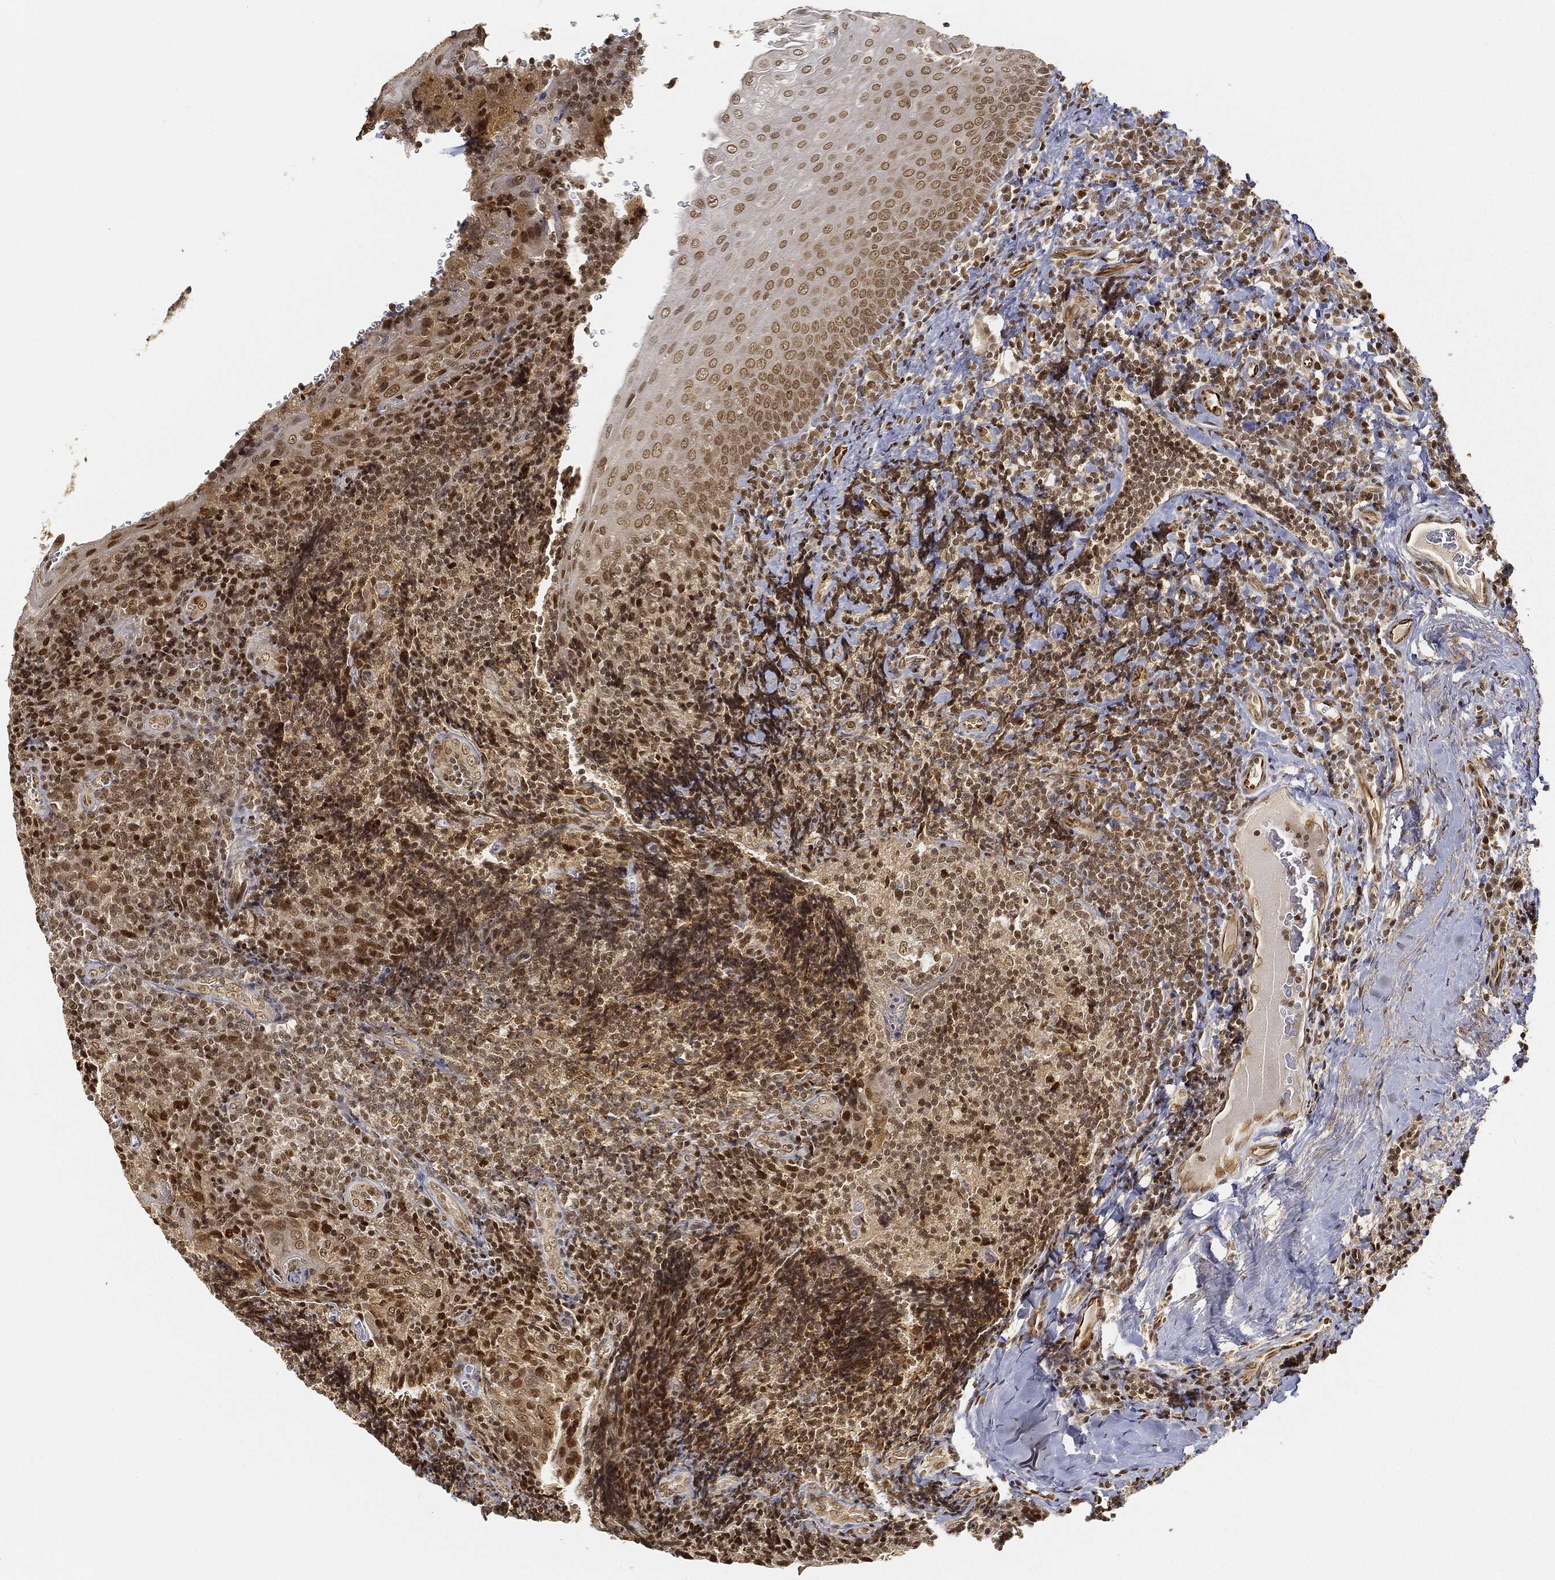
{"staining": {"intensity": "moderate", "quantity": ">75%", "location": "cytoplasmic/membranous,nuclear"}, "tissue": "tonsil", "cell_type": "Germinal center cells", "image_type": "normal", "snomed": [{"axis": "morphology", "description": "Normal tissue, NOS"}, {"axis": "morphology", "description": "Inflammation, NOS"}, {"axis": "topography", "description": "Tonsil"}], "caption": "This is a micrograph of IHC staining of normal tonsil, which shows moderate expression in the cytoplasmic/membranous,nuclear of germinal center cells.", "gene": "CIB1", "patient": {"sex": "female", "age": 31}}